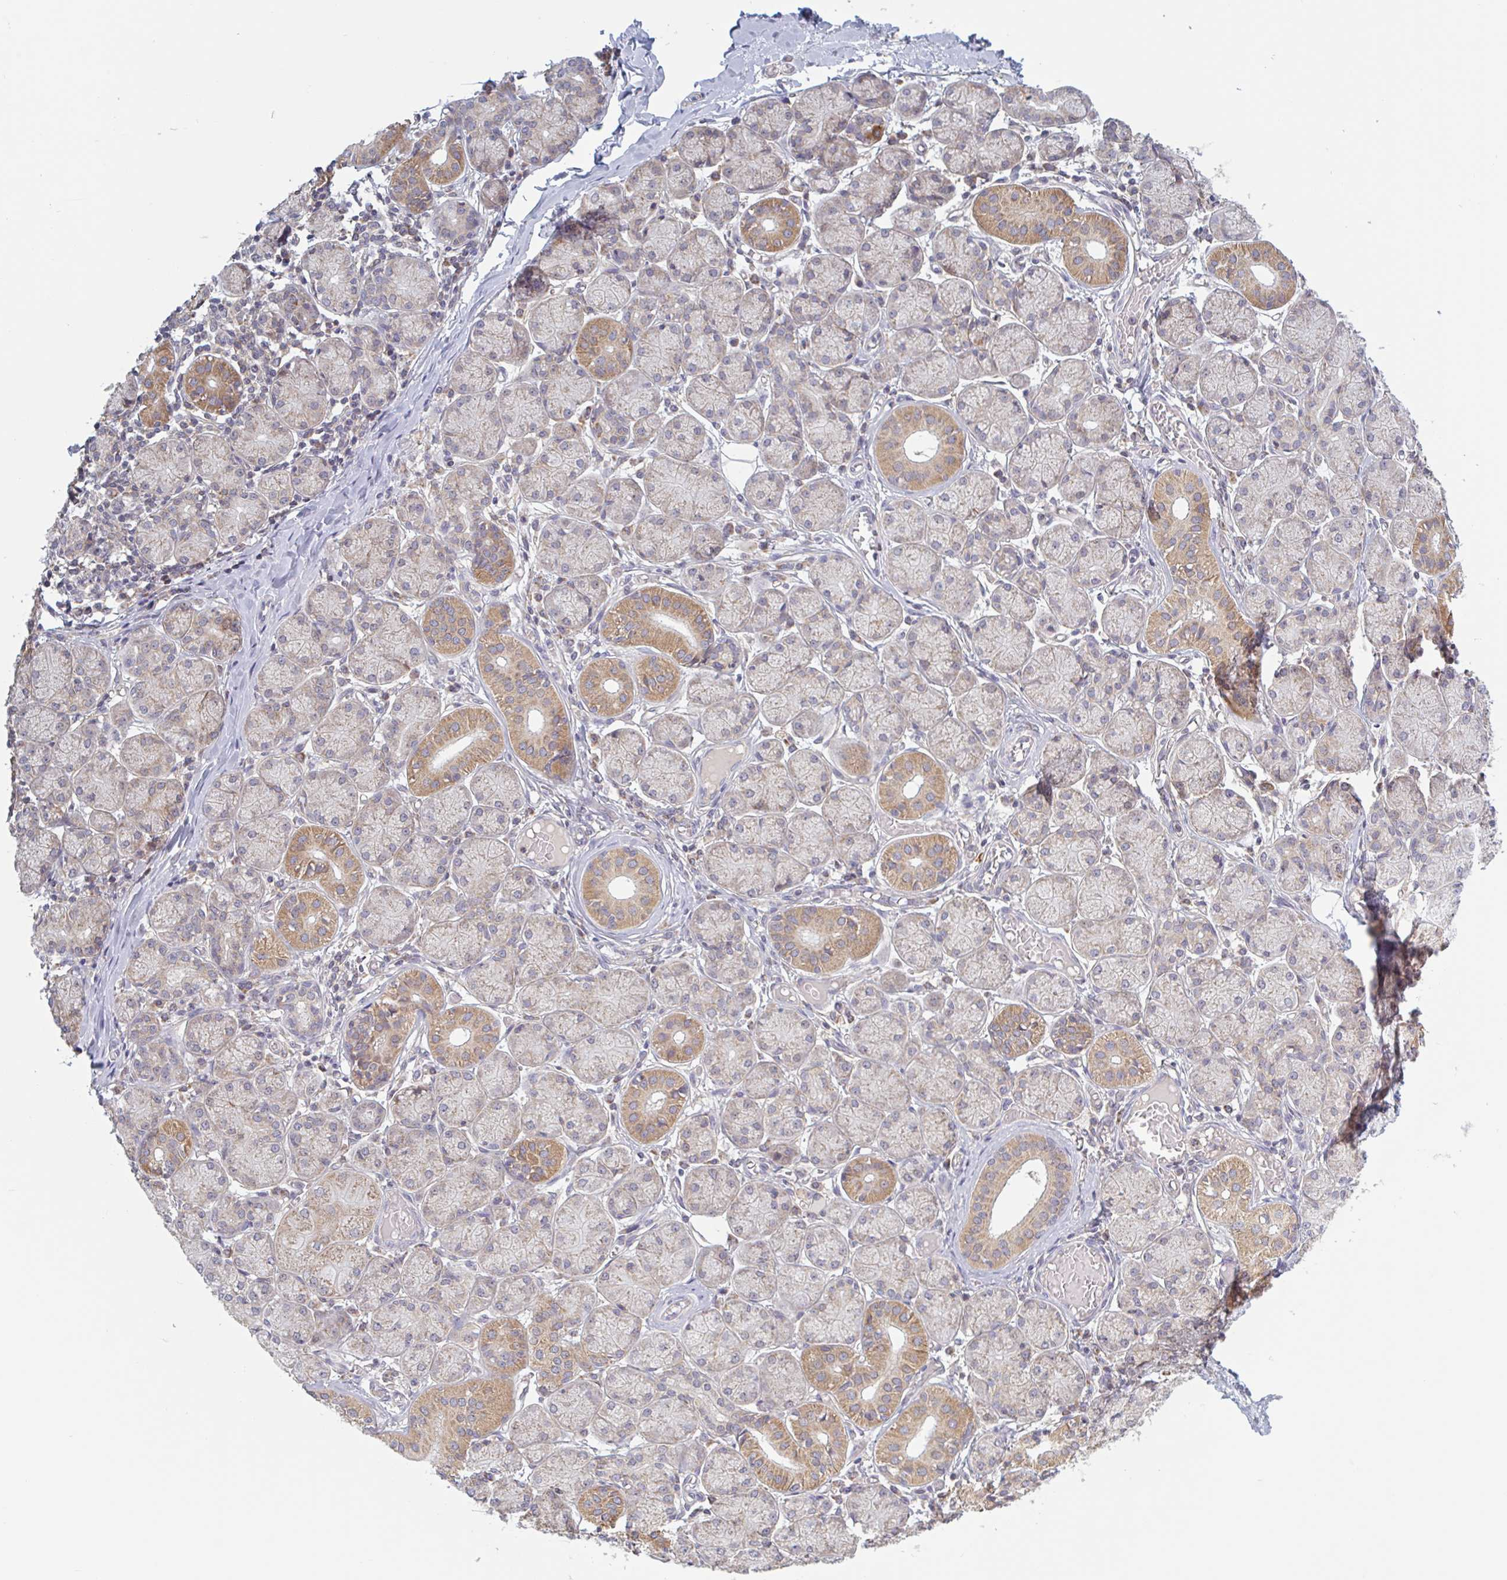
{"staining": {"intensity": "moderate", "quantity": "<25%", "location": "cytoplasmic/membranous"}, "tissue": "salivary gland", "cell_type": "Glandular cells", "image_type": "normal", "snomed": [{"axis": "morphology", "description": "Normal tissue, NOS"}, {"axis": "topography", "description": "Salivary gland"}], "caption": "The immunohistochemical stain labels moderate cytoplasmic/membranous positivity in glandular cells of benign salivary gland.", "gene": "SURF1", "patient": {"sex": "female", "age": 24}}